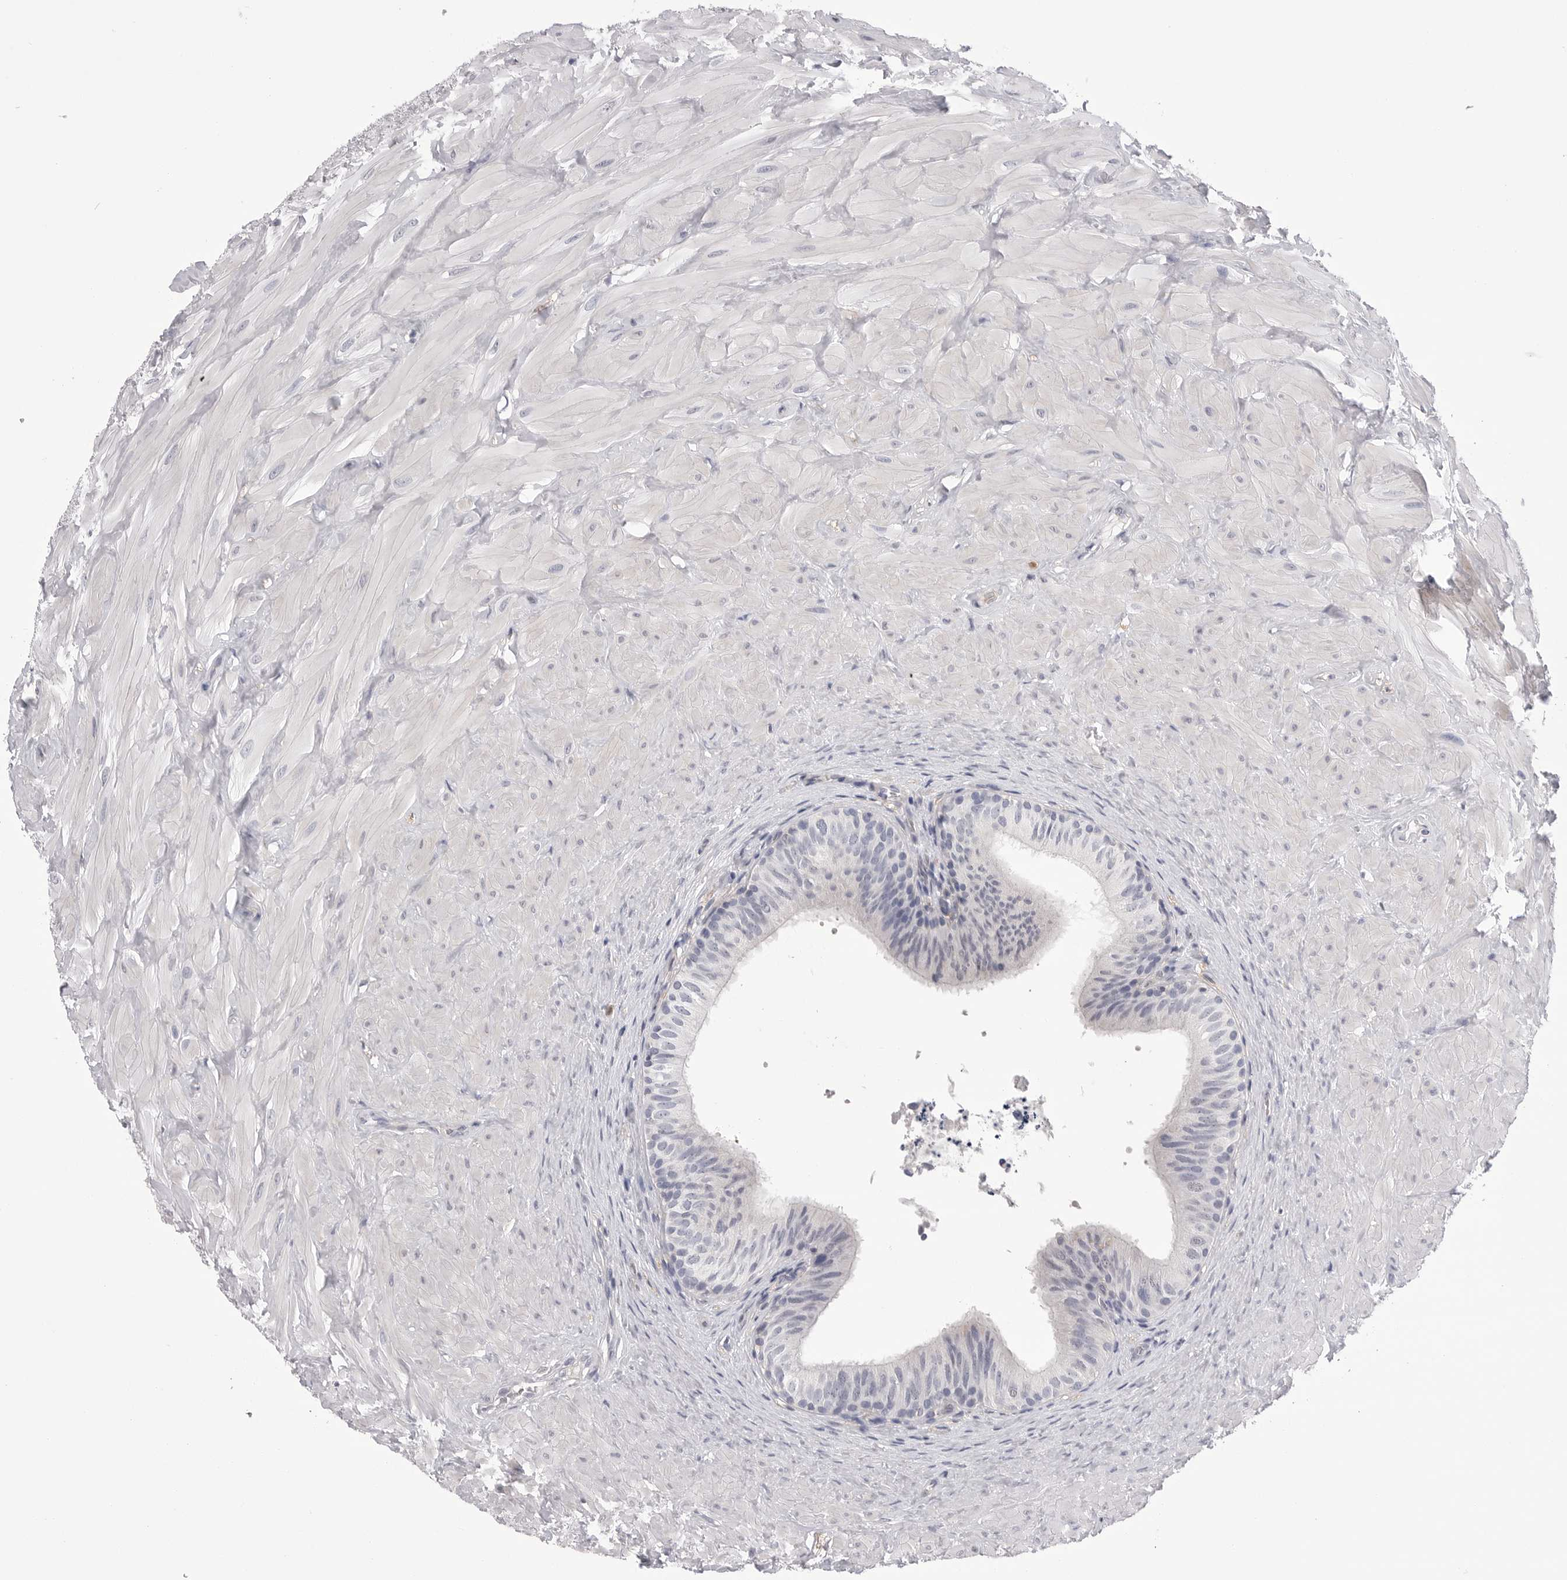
{"staining": {"intensity": "weak", "quantity": "<25%", "location": "nuclear"}, "tissue": "epididymis", "cell_type": "Glandular cells", "image_type": "normal", "snomed": [{"axis": "morphology", "description": "Normal tissue, NOS"}, {"axis": "topography", "description": "Soft tissue"}, {"axis": "topography", "description": "Epididymis"}], "caption": "Histopathology image shows no significant protein positivity in glandular cells of benign epididymis. Nuclei are stained in blue.", "gene": "DLGAP3", "patient": {"sex": "male", "age": 26}}